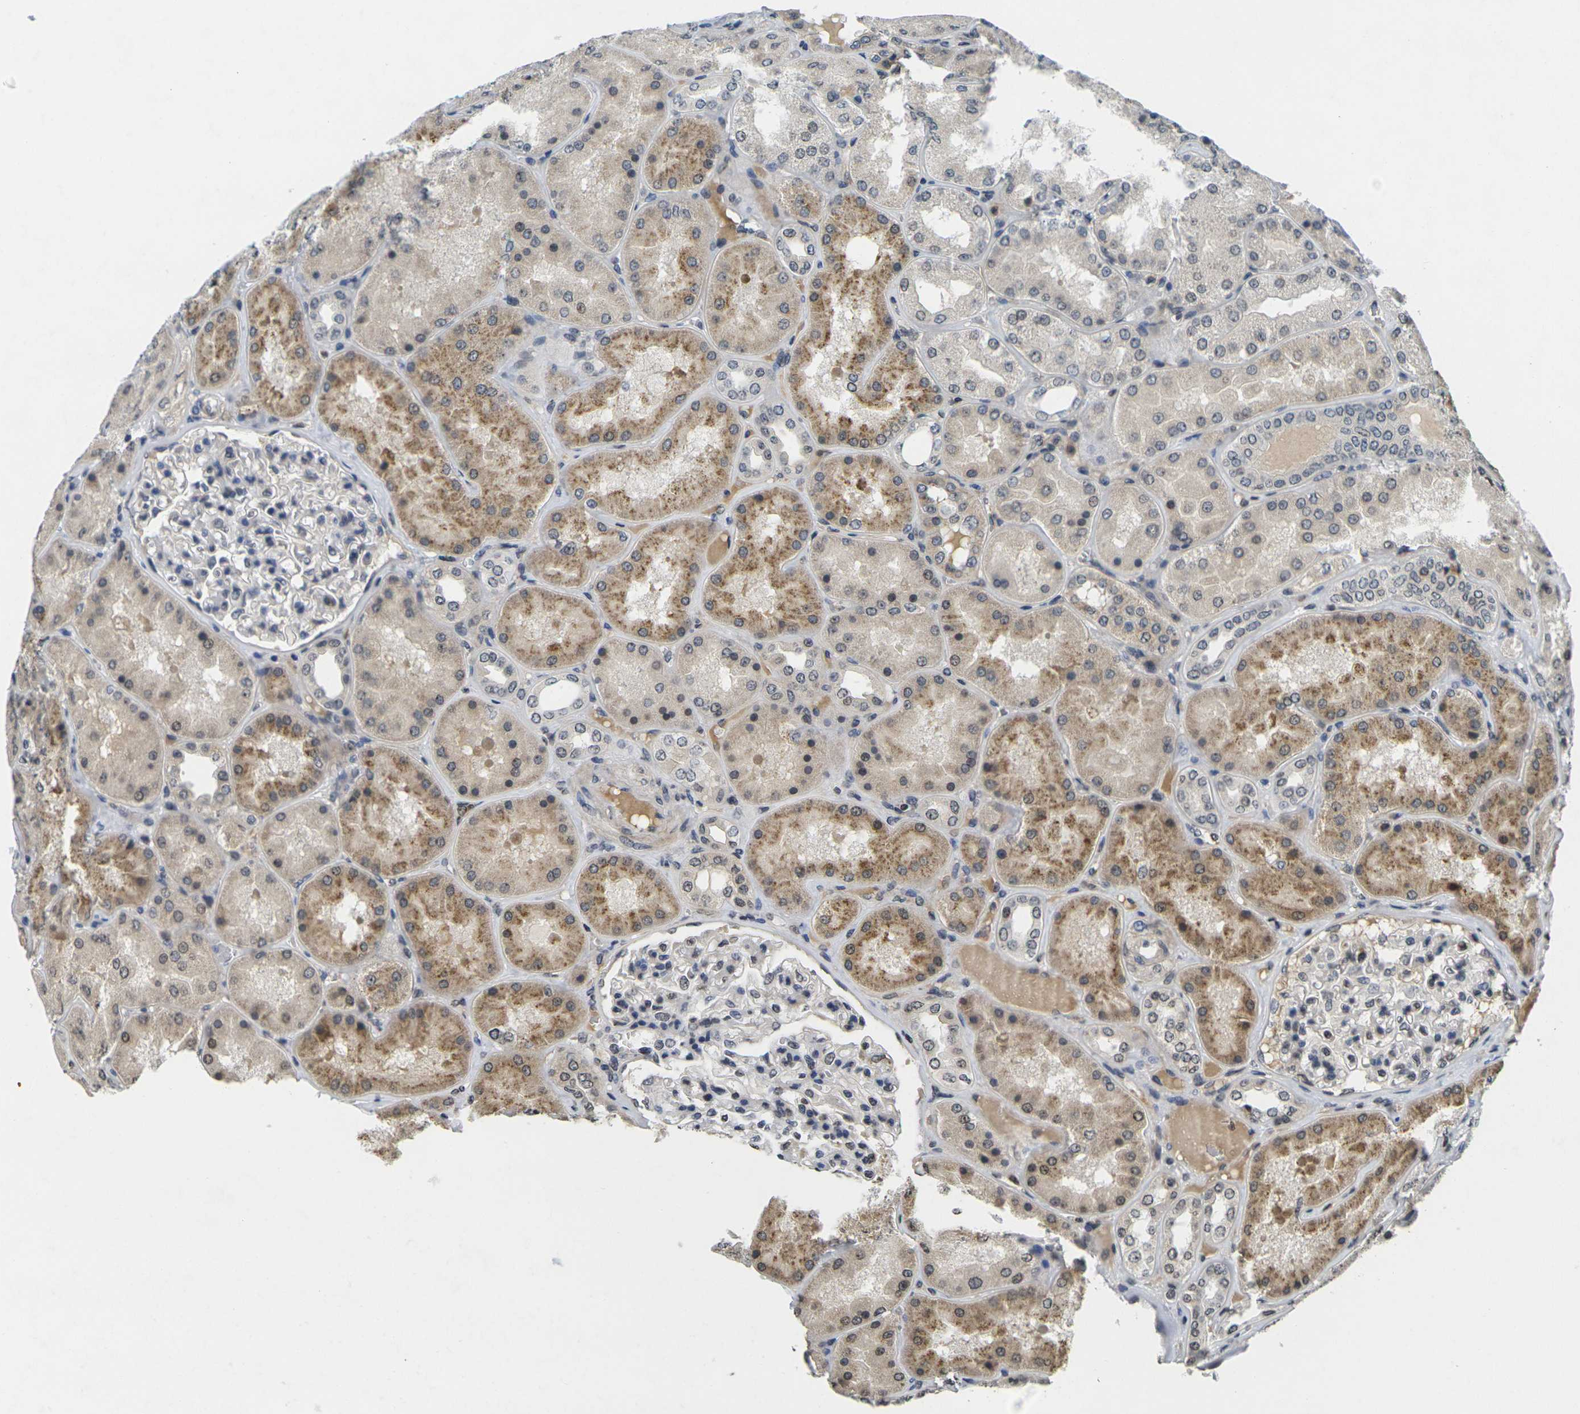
{"staining": {"intensity": "negative", "quantity": "none", "location": "none"}, "tissue": "kidney", "cell_type": "Cells in glomeruli", "image_type": "normal", "snomed": [{"axis": "morphology", "description": "Normal tissue, NOS"}, {"axis": "topography", "description": "Kidney"}], "caption": "Immunohistochemistry histopathology image of unremarkable human kidney stained for a protein (brown), which demonstrates no expression in cells in glomeruli.", "gene": "C1QC", "patient": {"sex": "female", "age": 56}}